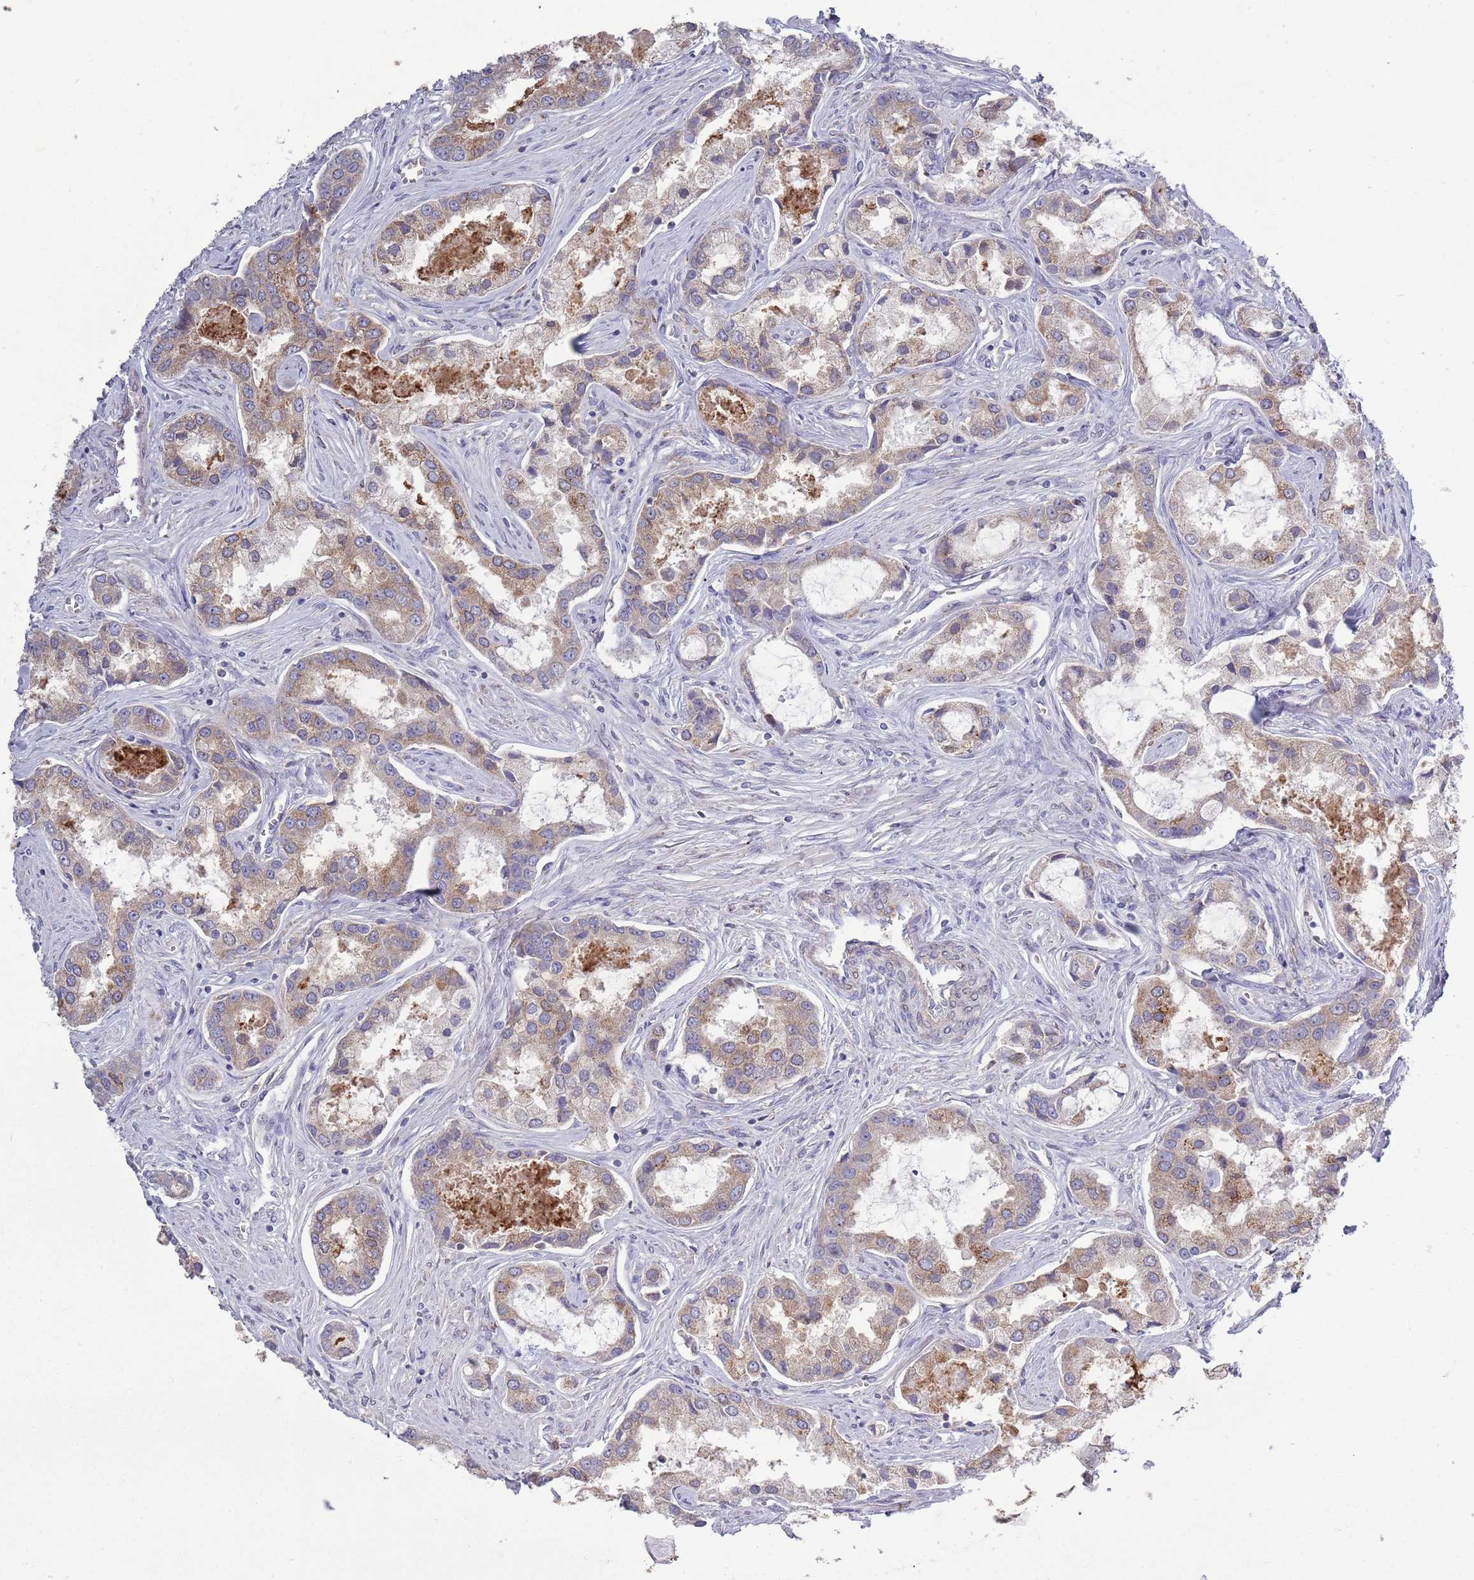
{"staining": {"intensity": "moderate", "quantity": ">75%", "location": "cytoplasmic/membranous"}, "tissue": "prostate cancer", "cell_type": "Tumor cells", "image_type": "cancer", "snomed": [{"axis": "morphology", "description": "Adenocarcinoma, Low grade"}, {"axis": "topography", "description": "Prostate"}], "caption": "Human prostate cancer (low-grade adenocarcinoma) stained with a brown dye displays moderate cytoplasmic/membranous positive staining in approximately >75% of tumor cells.", "gene": "ACSBG1", "patient": {"sex": "male", "age": 68}}